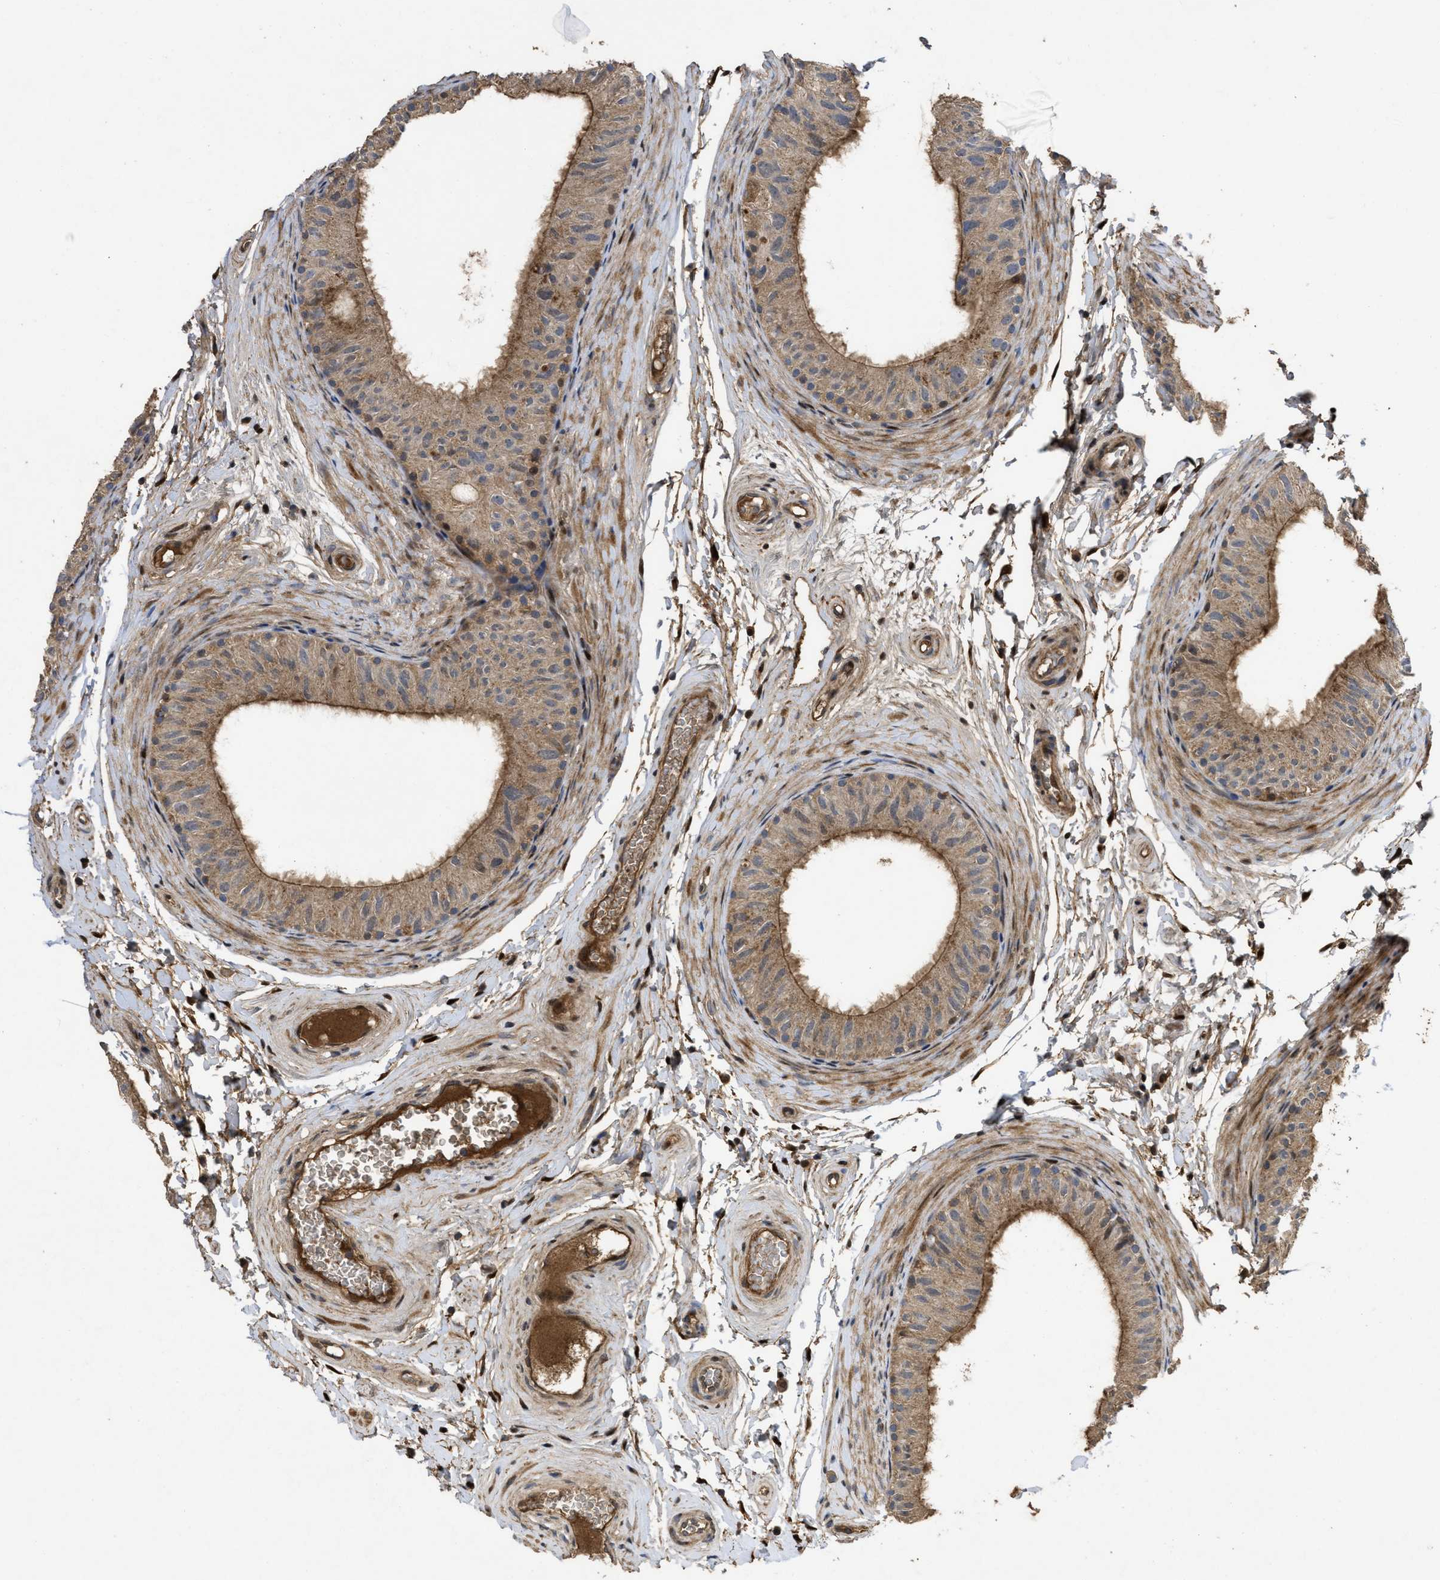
{"staining": {"intensity": "moderate", "quantity": ">75%", "location": "cytoplasmic/membranous"}, "tissue": "epididymis", "cell_type": "Glandular cells", "image_type": "normal", "snomed": [{"axis": "morphology", "description": "Normal tissue, NOS"}, {"axis": "topography", "description": "Epididymis"}], "caption": "A brown stain shows moderate cytoplasmic/membranous staining of a protein in glandular cells of benign human epididymis. The staining is performed using DAB (3,3'-diaminobenzidine) brown chromogen to label protein expression. The nuclei are counter-stained blue using hematoxylin.", "gene": "CBR3", "patient": {"sex": "male", "age": 34}}